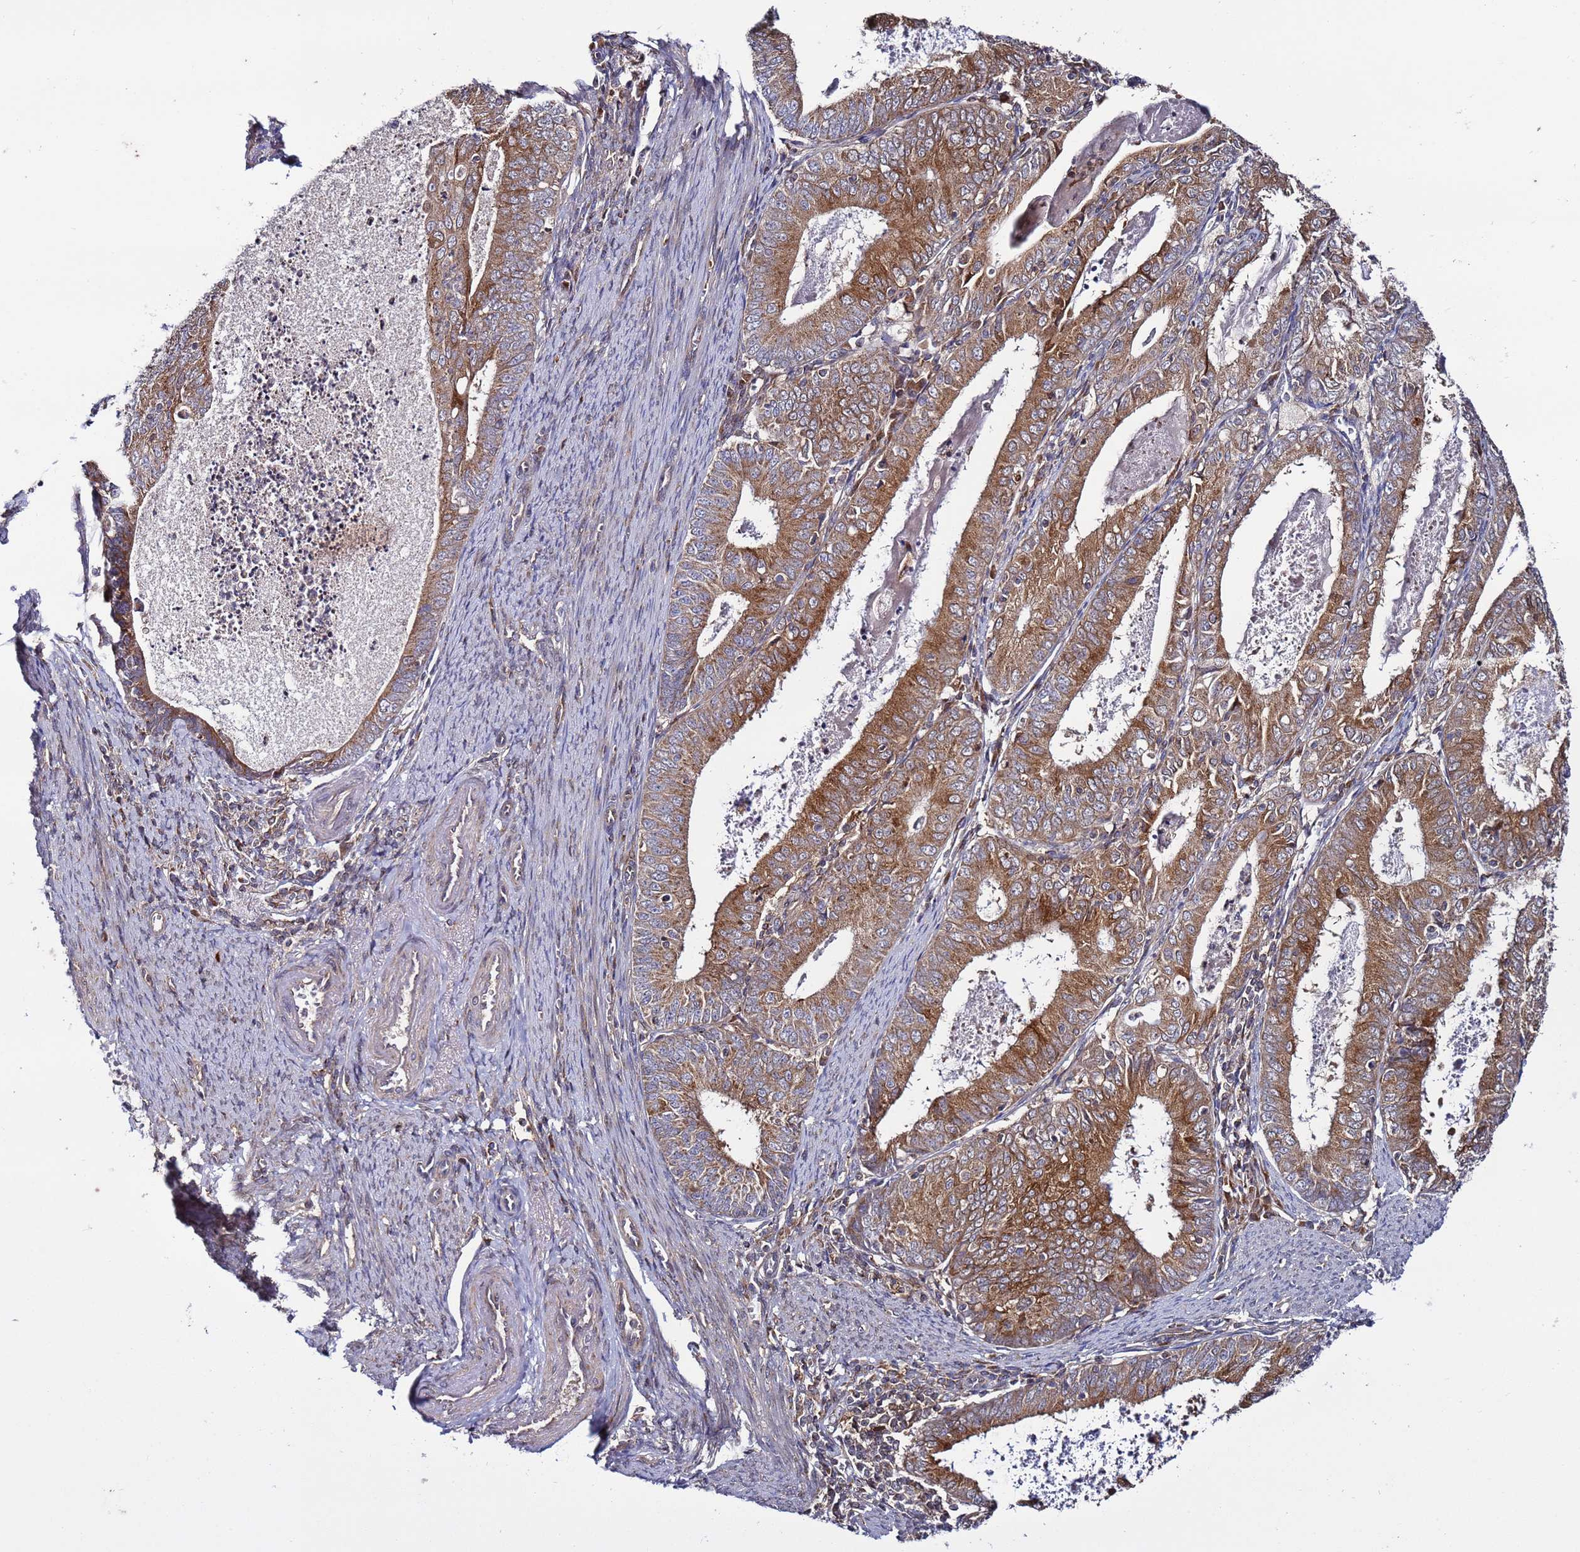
{"staining": {"intensity": "moderate", "quantity": ">75%", "location": "cytoplasmic/membranous"}, "tissue": "endometrial cancer", "cell_type": "Tumor cells", "image_type": "cancer", "snomed": [{"axis": "morphology", "description": "Adenocarcinoma, NOS"}, {"axis": "topography", "description": "Endometrium"}], "caption": "A brown stain highlights moderate cytoplasmic/membranous staining of a protein in endometrial adenocarcinoma tumor cells.", "gene": "TMEM176B", "patient": {"sex": "female", "age": 57}}